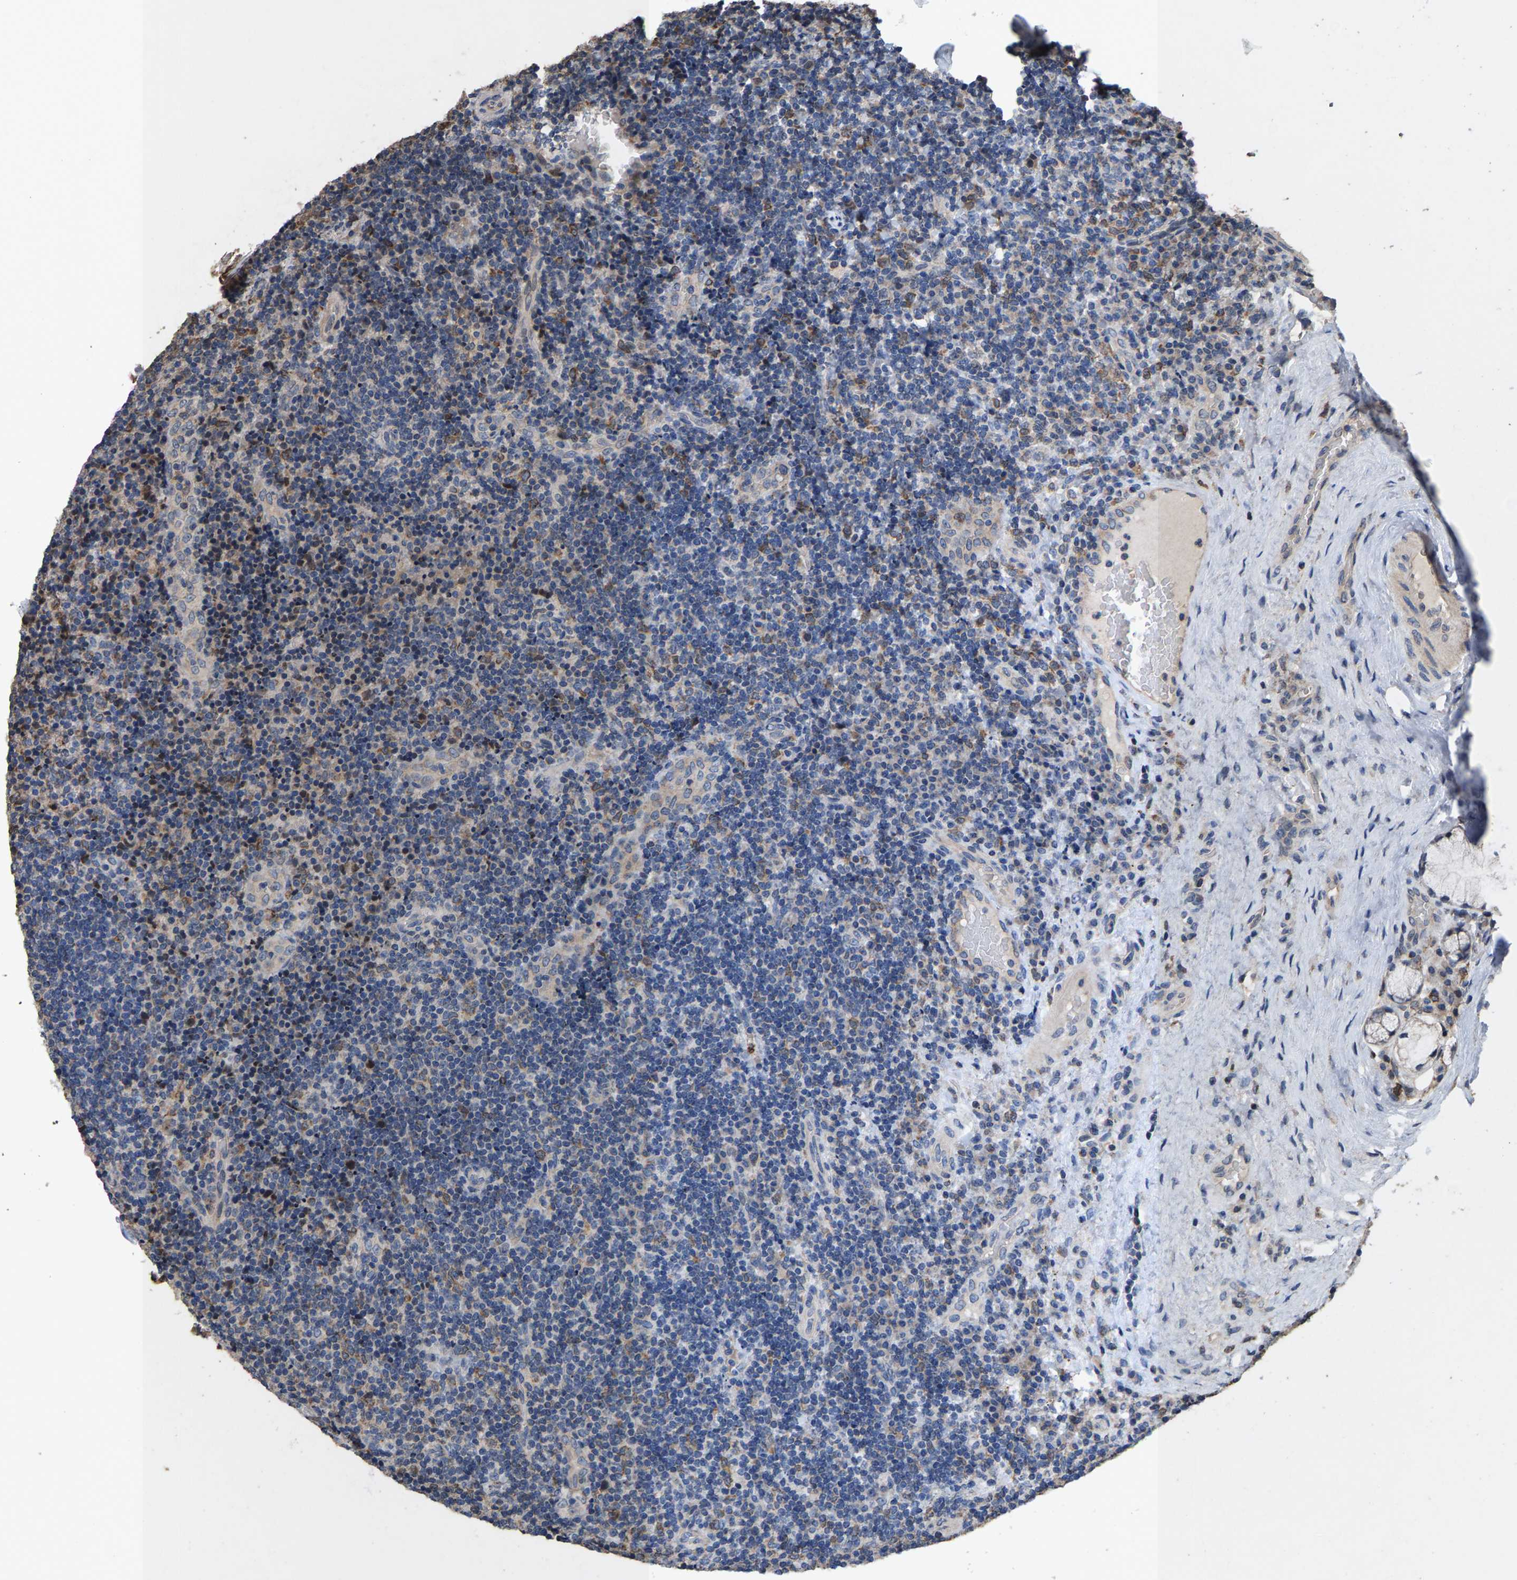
{"staining": {"intensity": "negative", "quantity": "none", "location": "none"}, "tissue": "lymphoma", "cell_type": "Tumor cells", "image_type": "cancer", "snomed": [{"axis": "morphology", "description": "Malignant lymphoma, non-Hodgkin's type, High grade"}, {"axis": "topography", "description": "Tonsil"}], "caption": "Micrograph shows no significant protein expression in tumor cells of high-grade malignant lymphoma, non-Hodgkin's type. Brightfield microscopy of immunohistochemistry (IHC) stained with DAB (3,3'-diaminobenzidine) (brown) and hematoxylin (blue), captured at high magnification.", "gene": "TDRKH", "patient": {"sex": "female", "age": 36}}